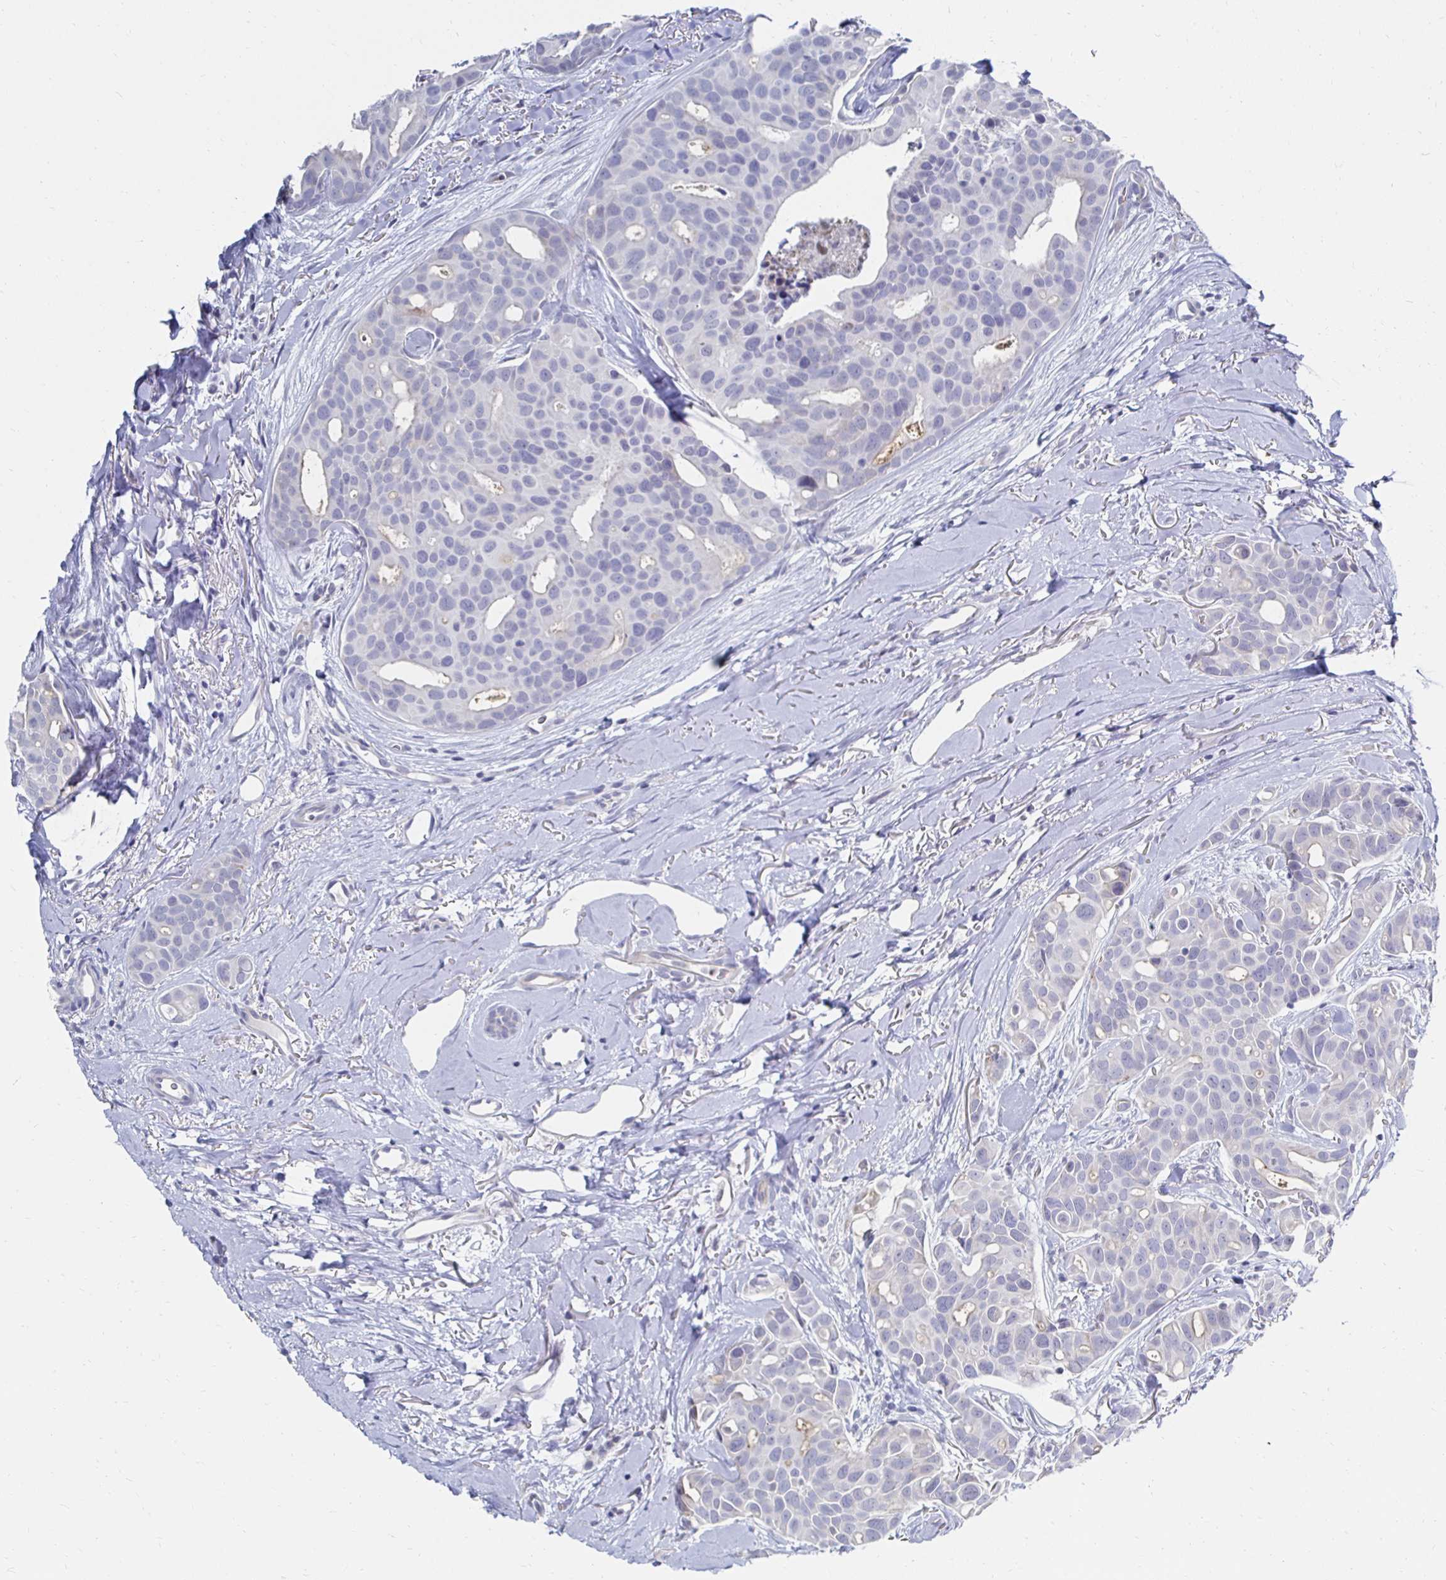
{"staining": {"intensity": "negative", "quantity": "none", "location": "none"}, "tissue": "breast cancer", "cell_type": "Tumor cells", "image_type": "cancer", "snomed": [{"axis": "morphology", "description": "Duct carcinoma"}, {"axis": "topography", "description": "Breast"}], "caption": "Infiltrating ductal carcinoma (breast) stained for a protein using immunohistochemistry displays no staining tumor cells.", "gene": "NOCT", "patient": {"sex": "female", "age": 54}}